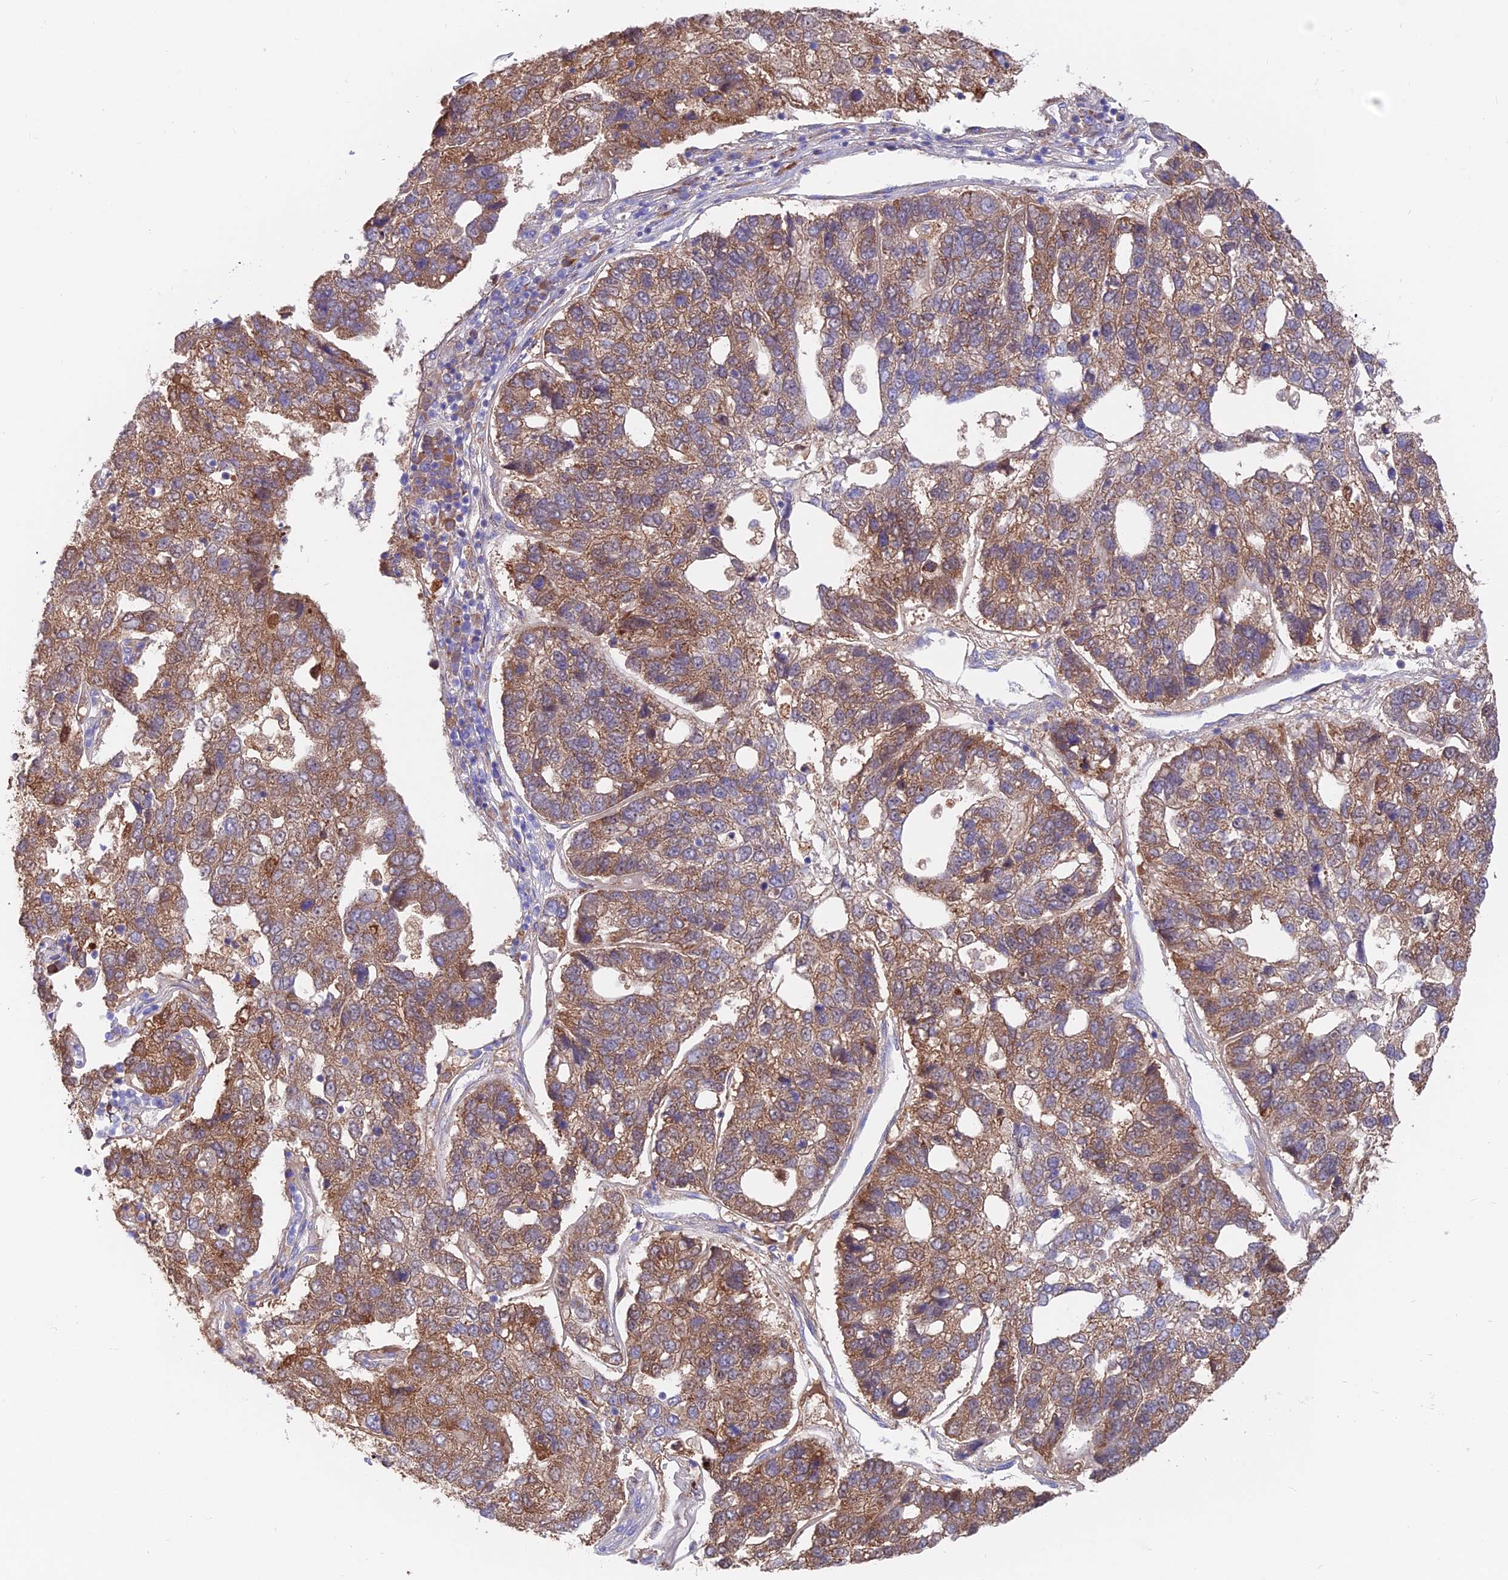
{"staining": {"intensity": "moderate", "quantity": ">75%", "location": "cytoplasmic/membranous"}, "tissue": "pancreatic cancer", "cell_type": "Tumor cells", "image_type": "cancer", "snomed": [{"axis": "morphology", "description": "Adenocarcinoma, NOS"}, {"axis": "topography", "description": "Pancreas"}], "caption": "This histopathology image reveals adenocarcinoma (pancreatic) stained with immunohistochemistry to label a protein in brown. The cytoplasmic/membranous of tumor cells show moderate positivity for the protein. Nuclei are counter-stained blue.", "gene": "TIGD6", "patient": {"sex": "female", "age": 61}}